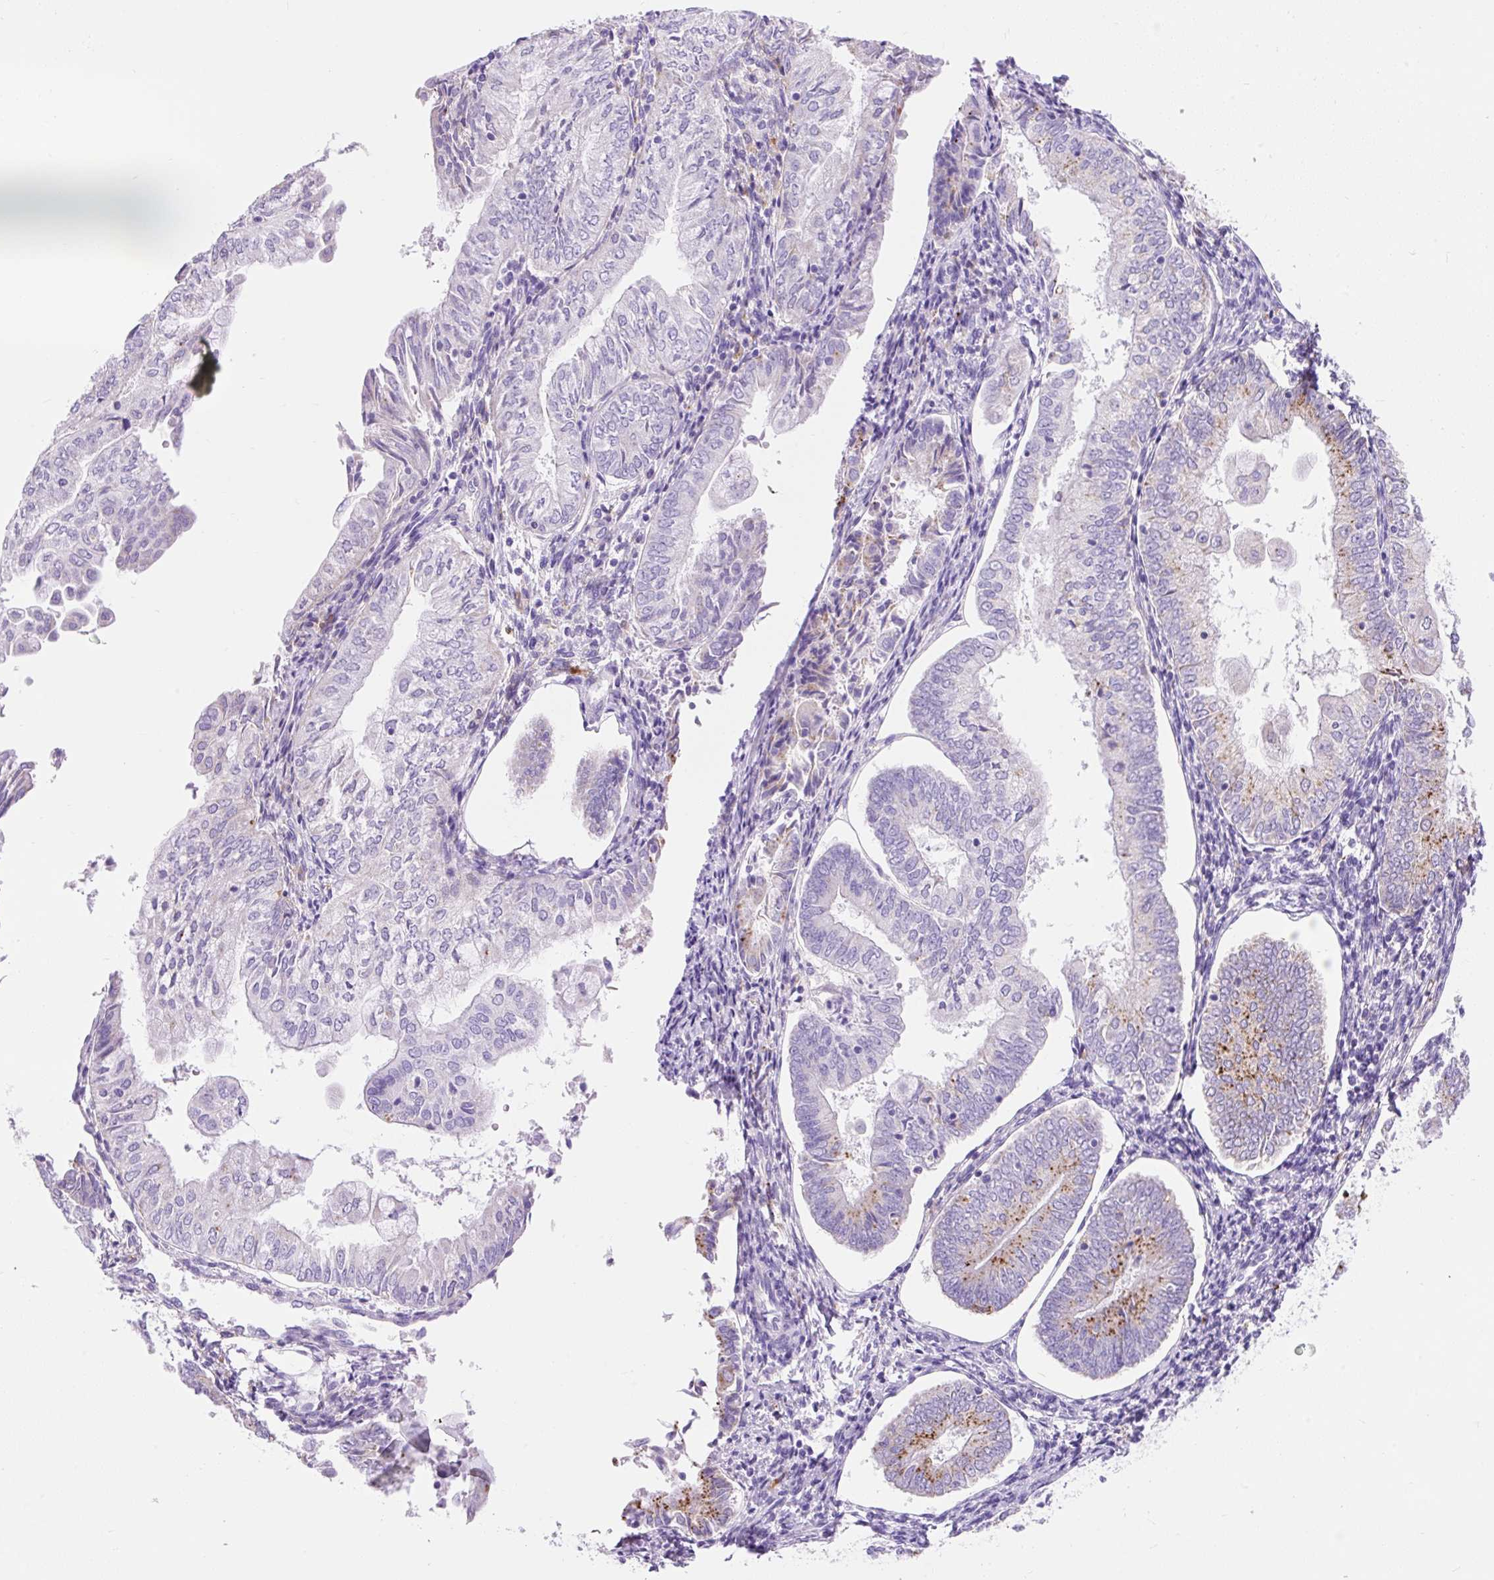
{"staining": {"intensity": "moderate", "quantity": "<25%", "location": "cytoplasmic/membranous"}, "tissue": "endometrial cancer", "cell_type": "Tumor cells", "image_type": "cancer", "snomed": [{"axis": "morphology", "description": "Adenocarcinoma, NOS"}, {"axis": "topography", "description": "Endometrium"}], "caption": "An image of endometrial cancer (adenocarcinoma) stained for a protein exhibits moderate cytoplasmic/membranous brown staining in tumor cells.", "gene": "HEXB", "patient": {"sex": "female", "age": 55}}